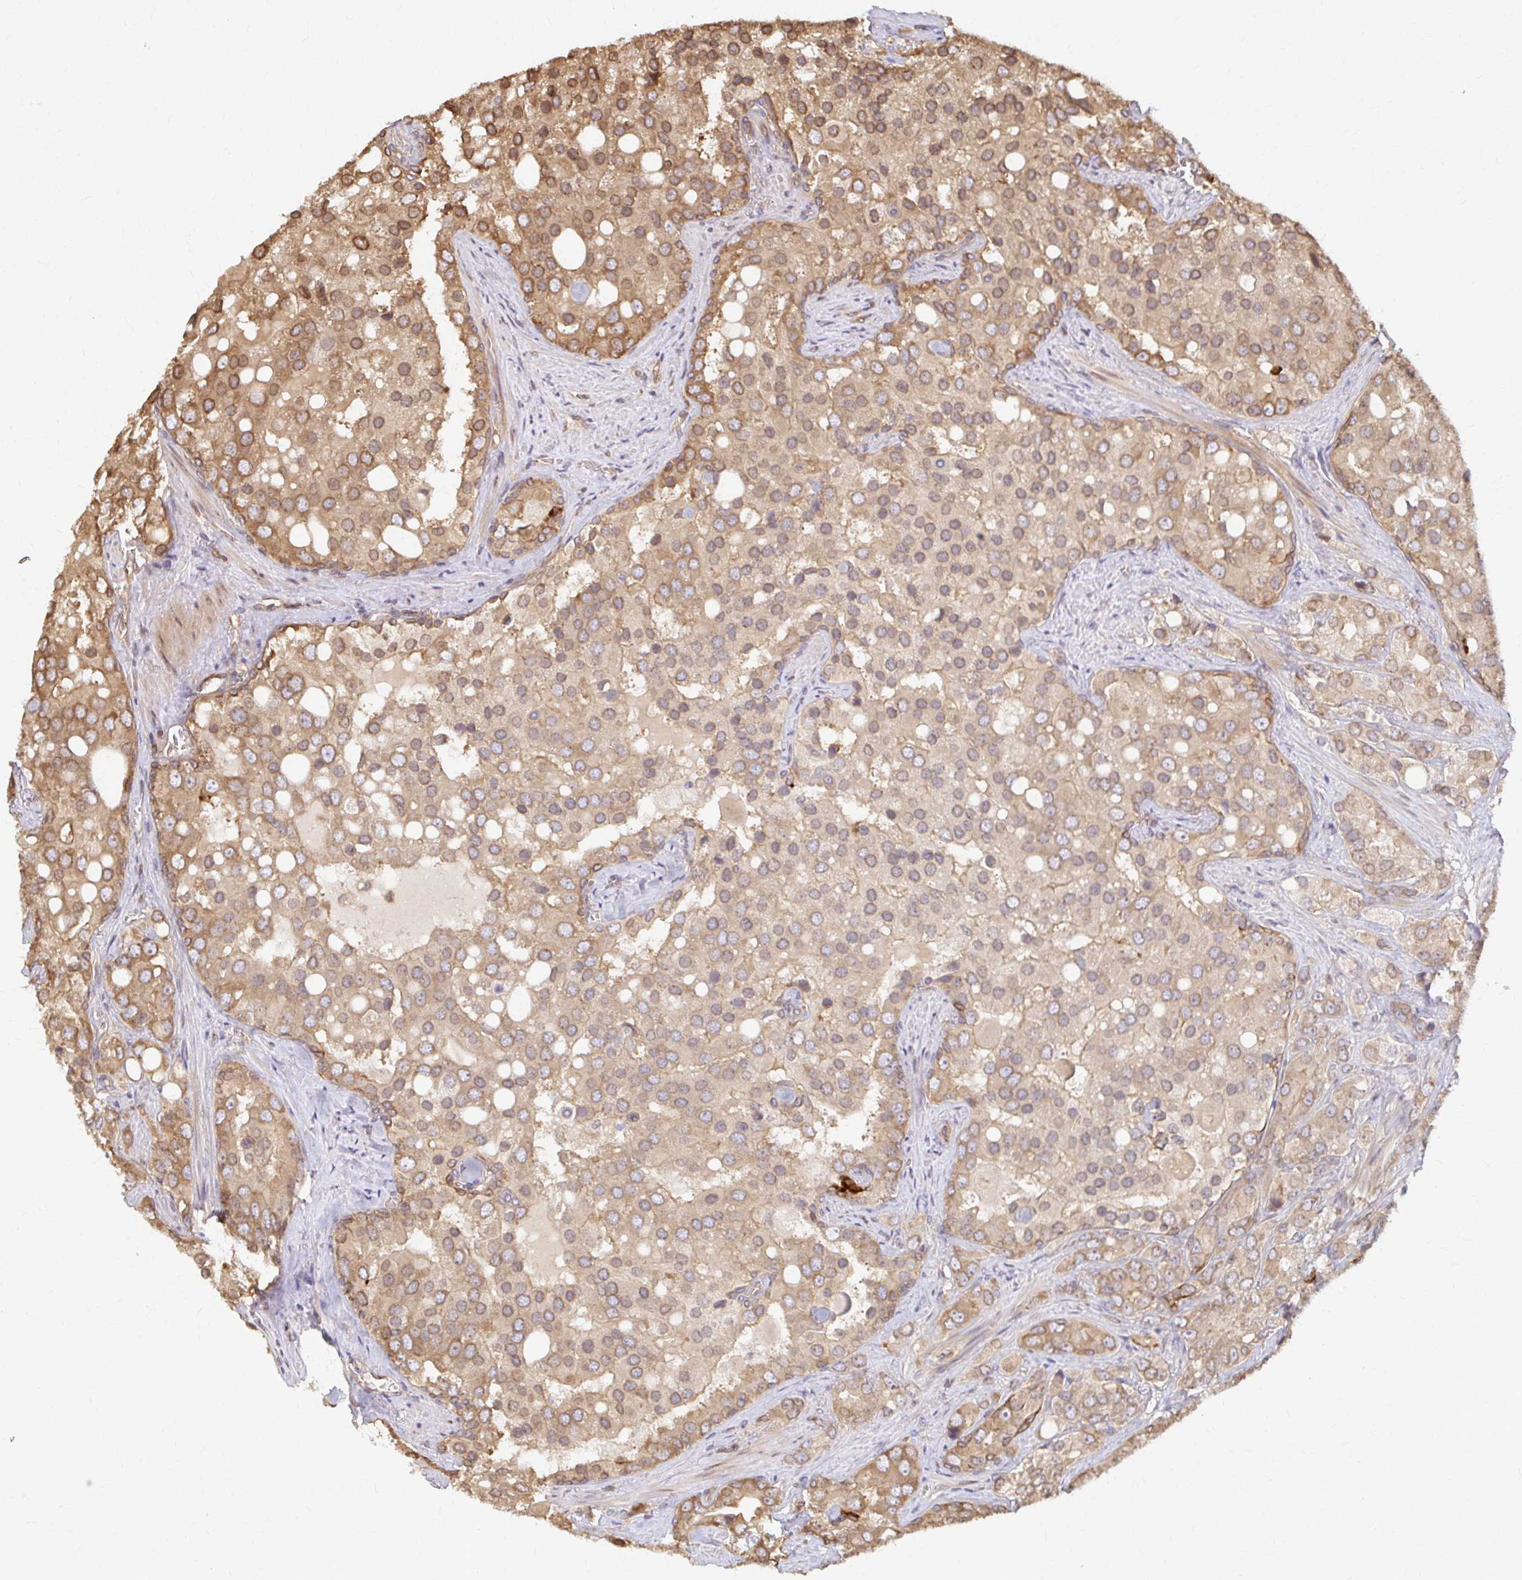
{"staining": {"intensity": "moderate", "quantity": ">75%", "location": "cytoplasmic/membranous"}, "tissue": "prostate cancer", "cell_type": "Tumor cells", "image_type": "cancer", "snomed": [{"axis": "morphology", "description": "Adenocarcinoma, High grade"}, {"axis": "topography", "description": "Prostate"}], "caption": "Brown immunohistochemical staining in human high-grade adenocarcinoma (prostate) demonstrates moderate cytoplasmic/membranous positivity in approximately >75% of tumor cells.", "gene": "ARHGAP35", "patient": {"sex": "male", "age": 67}}